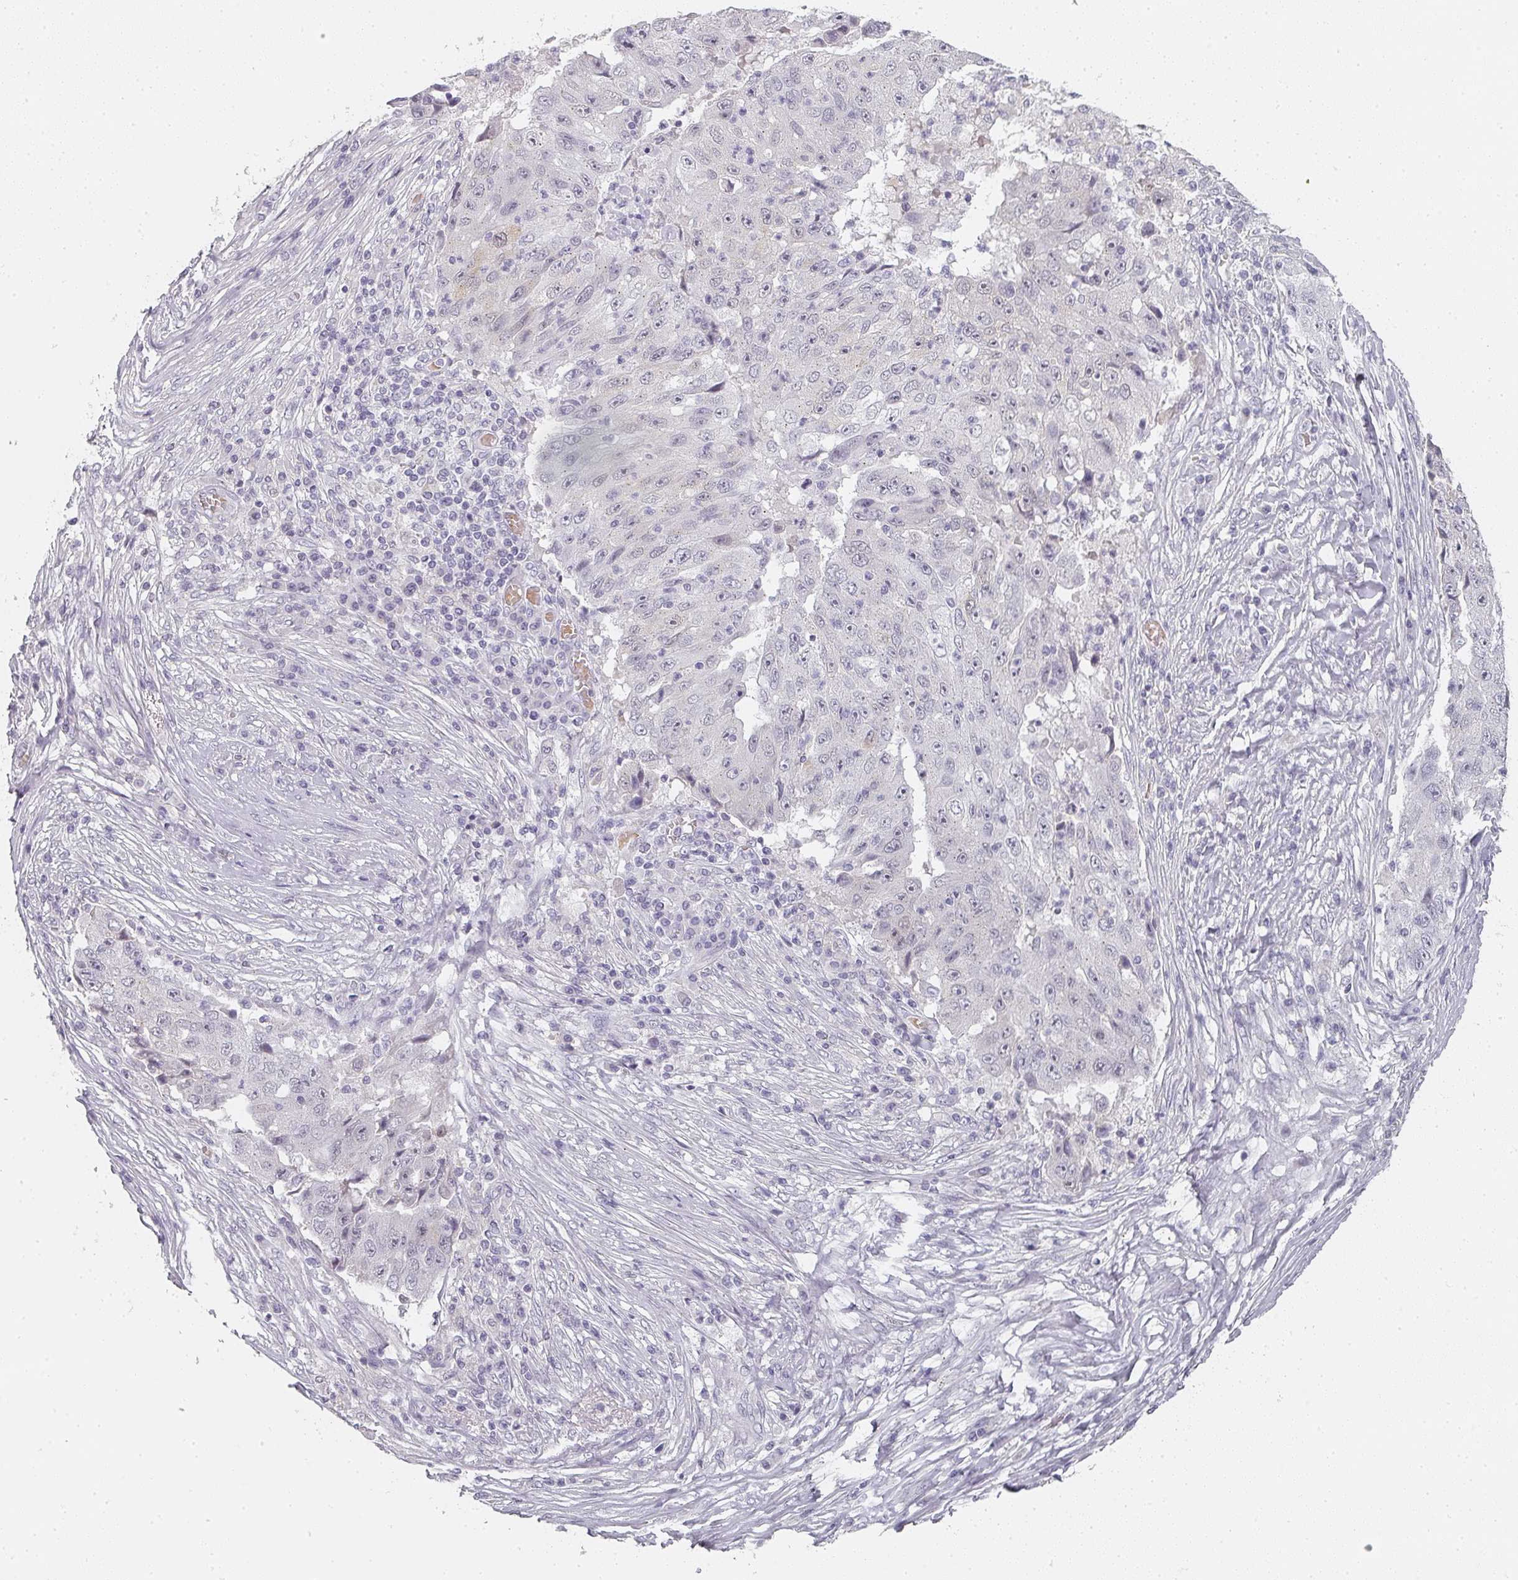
{"staining": {"intensity": "negative", "quantity": "none", "location": "none"}, "tissue": "lung cancer", "cell_type": "Tumor cells", "image_type": "cancer", "snomed": [{"axis": "morphology", "description": "Squamous cell carcinoma, NOS"}, {"axis": "topography", "description": "Lung"}], "caption": "DAB immunohistochemical staining of human lung squamous cell carcinoma shows no significant expression in tumor cells. (Immunohistochemistry (ihc), brightfield microscopy, high magnification).", "gene": "SHISA2", "patient": {"sex": "male", "age": 64}}